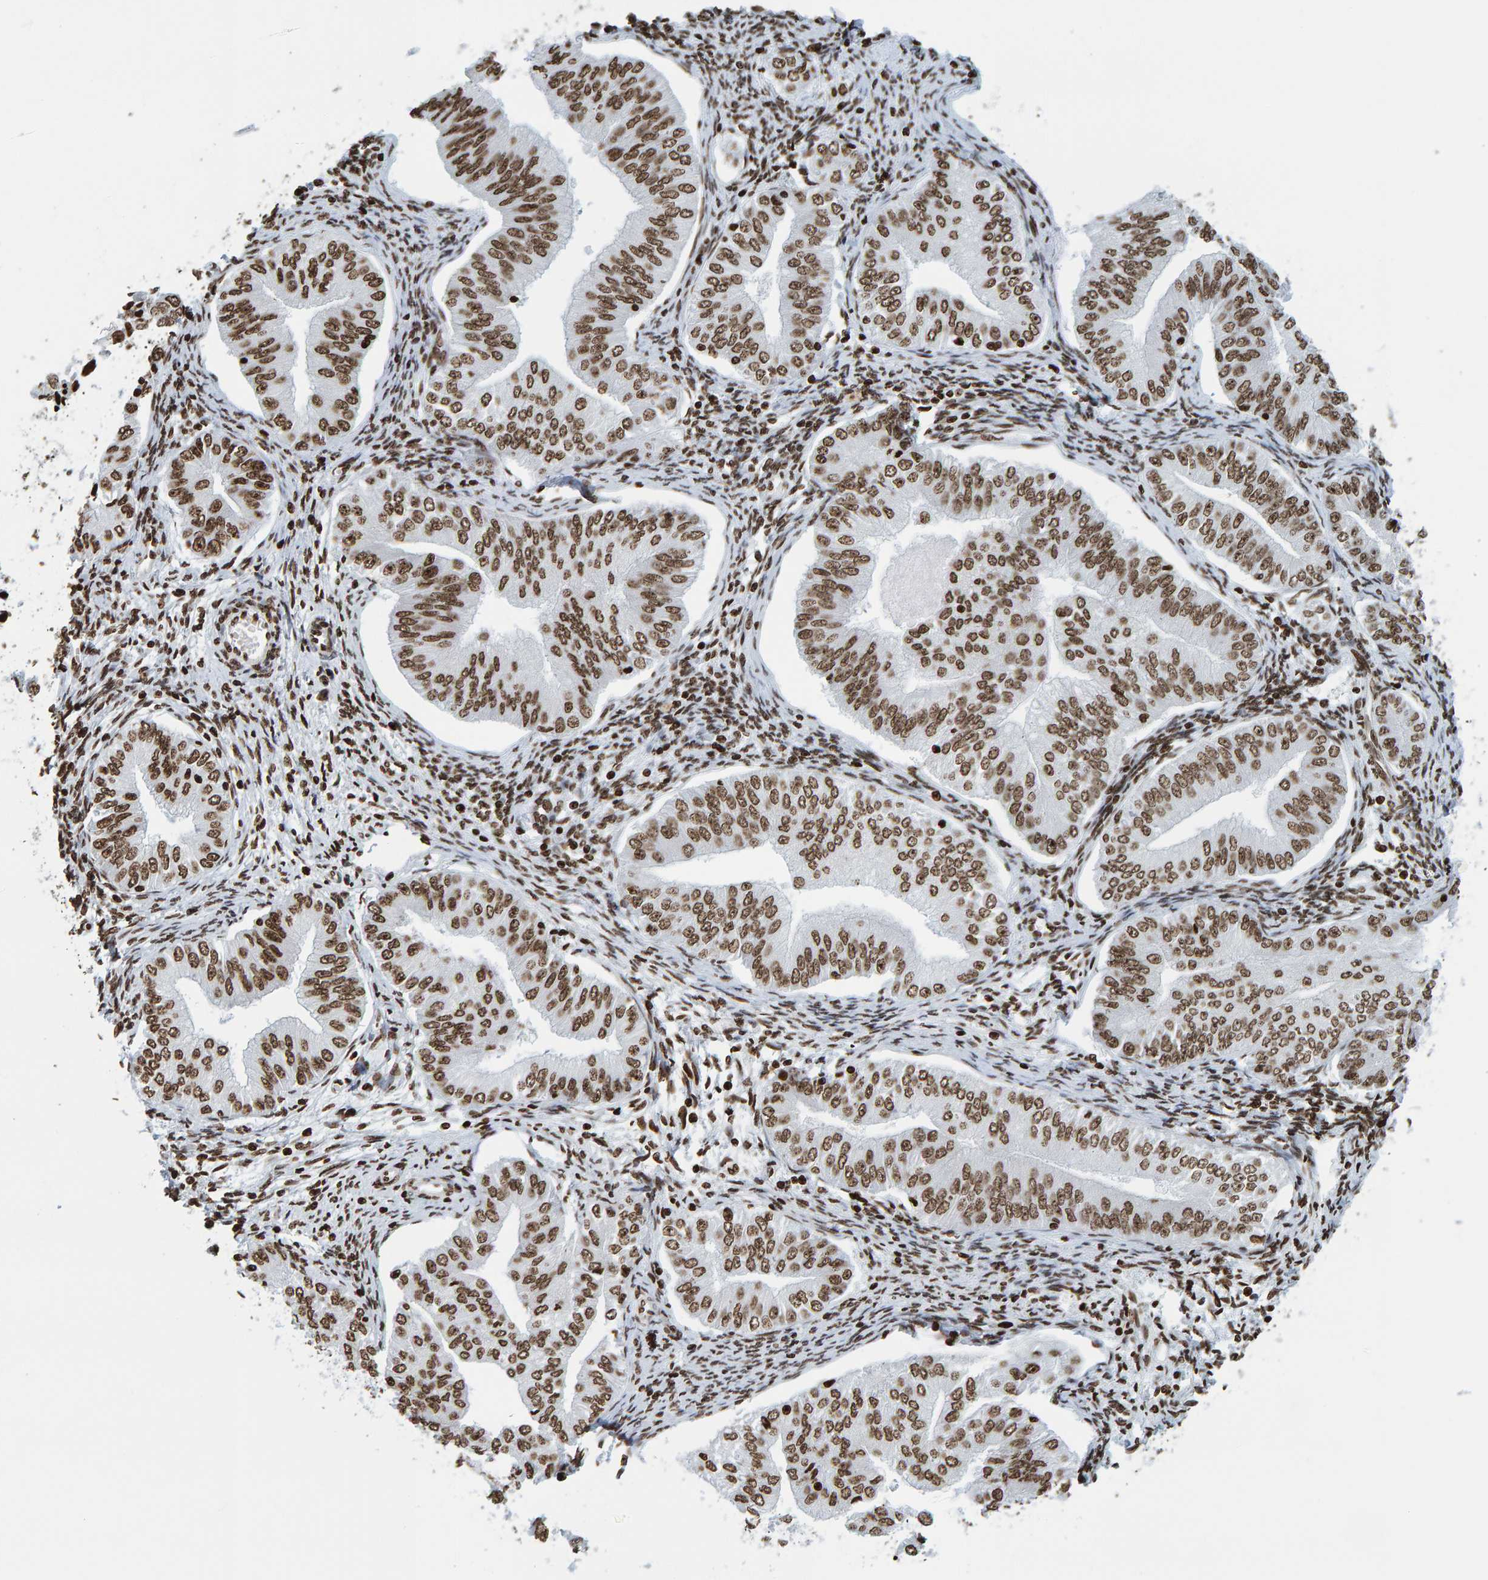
{"staining": {"intensity": "strong", "quantity": ">75%", "location": "nuclear"}, "tissue": "endometrial cancer", "cell_type": "Tumor cells", "image_type": "cancer", "snomed": [{"axis": "morphology", "description": "Normal tissue, NOS"}, {"axis": "morphology", "description": "Adenocarcinoma, NOS"}, {"axis": "topography", "description": "Endometrium"}], "caption": "A histopathology image showing strong nuclear expression in approximately >75% of tumor cells in endometrial adenocarcinoma, as visualized by brown immunohistochemical staining.", "gene": "BRF2", "patient": {"sex": "female", "age": 53}}